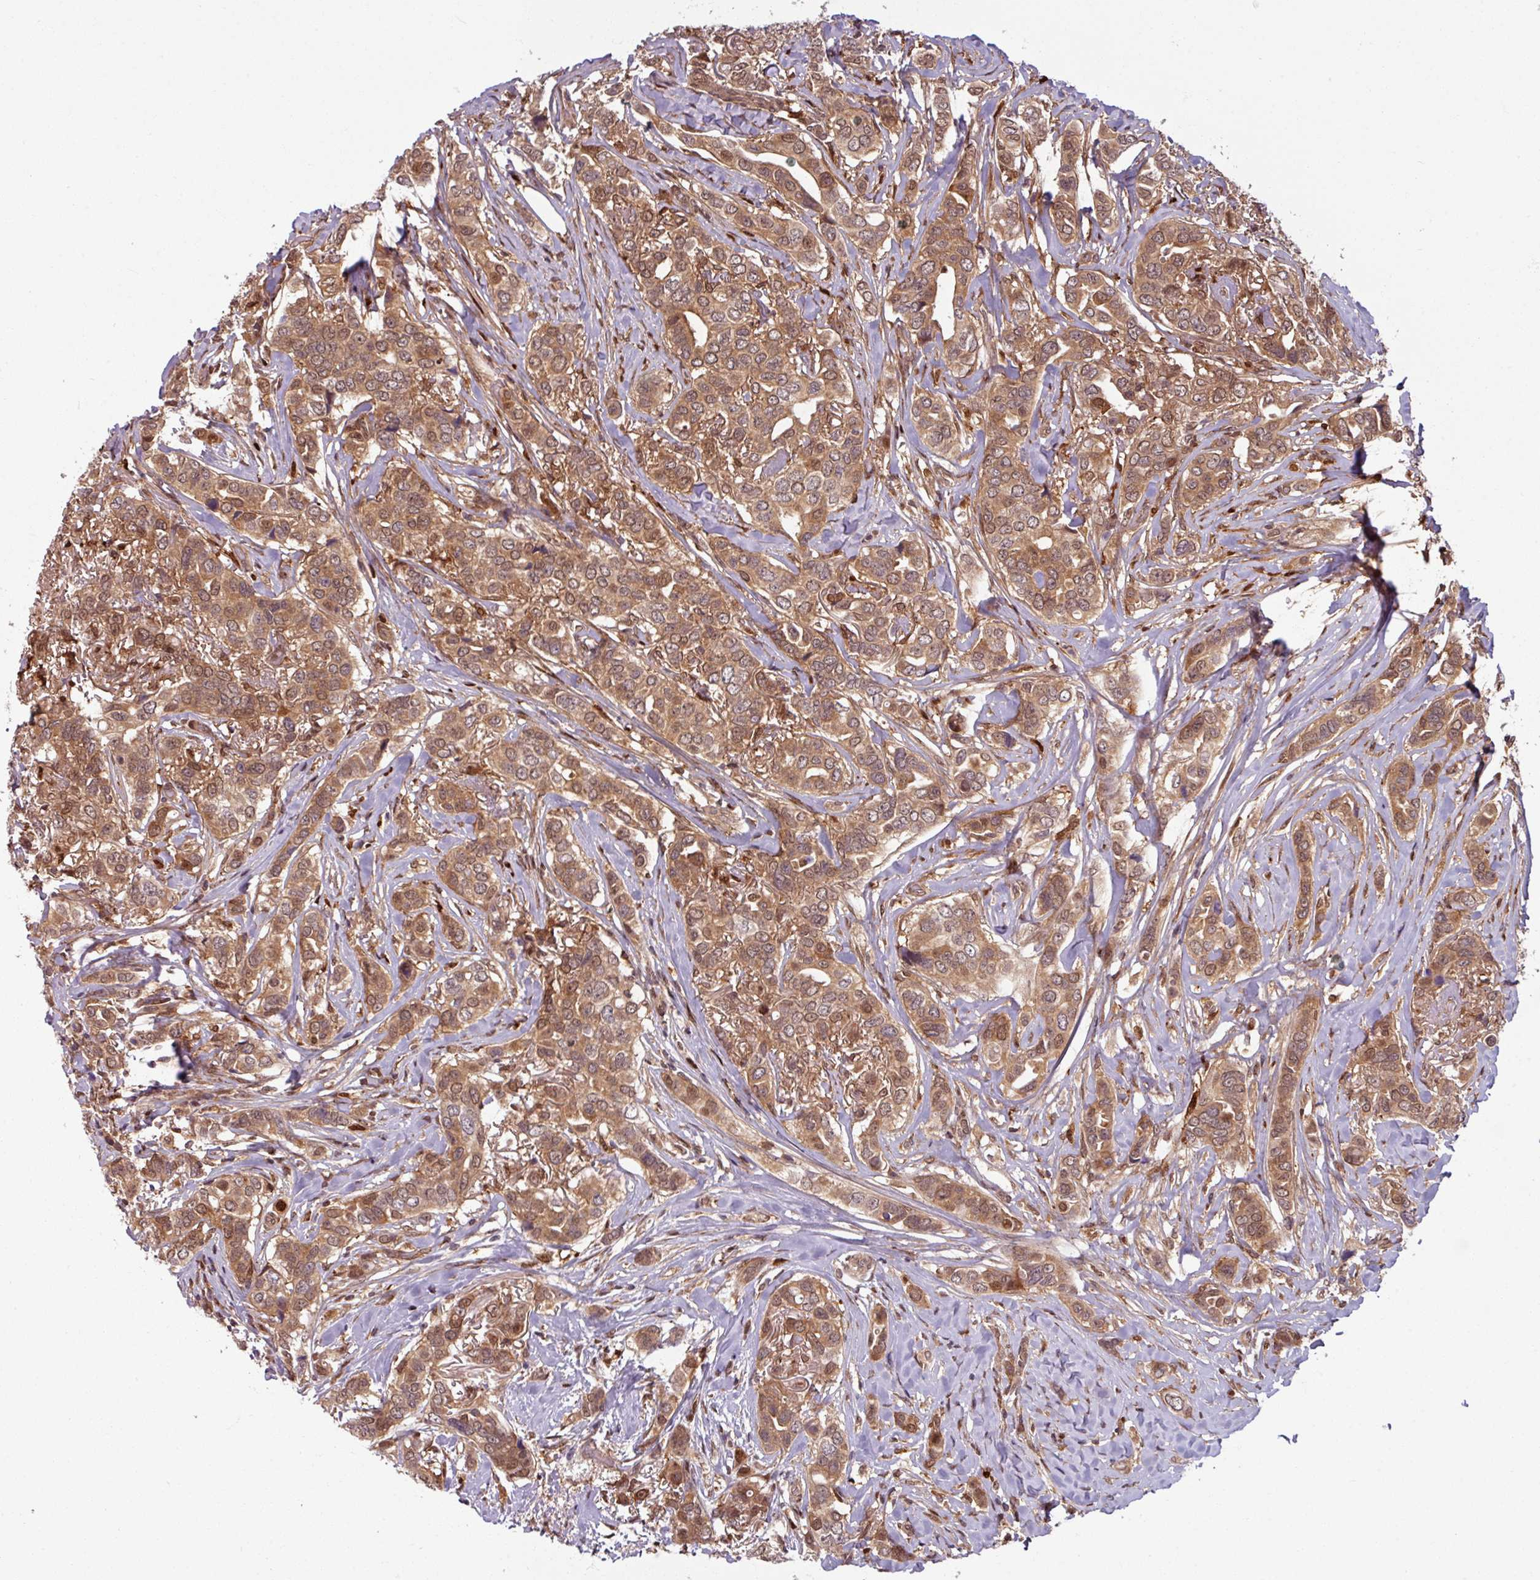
{"staining": {"intensity": "moderate", "quantity": ">75%", "location": "cytoplasmic/membranous,nuclear"}, "tissue": "breast cancer", "cell_type": "Tumor cells", "image_type": "cancer", "snomed": [{"axis": "morphology", "description": "Lobular carcinoma"}, {"axis": "topography", "description": "Breast"}], "caption": "Breast cancer stained with a brown dye demonstrates moderate cytoplasmic/membranous and nuclear positive expression in about >75% of tumor cells.", "gene": "KCTD11", "patient": {"sex": "female", "age": 51}}